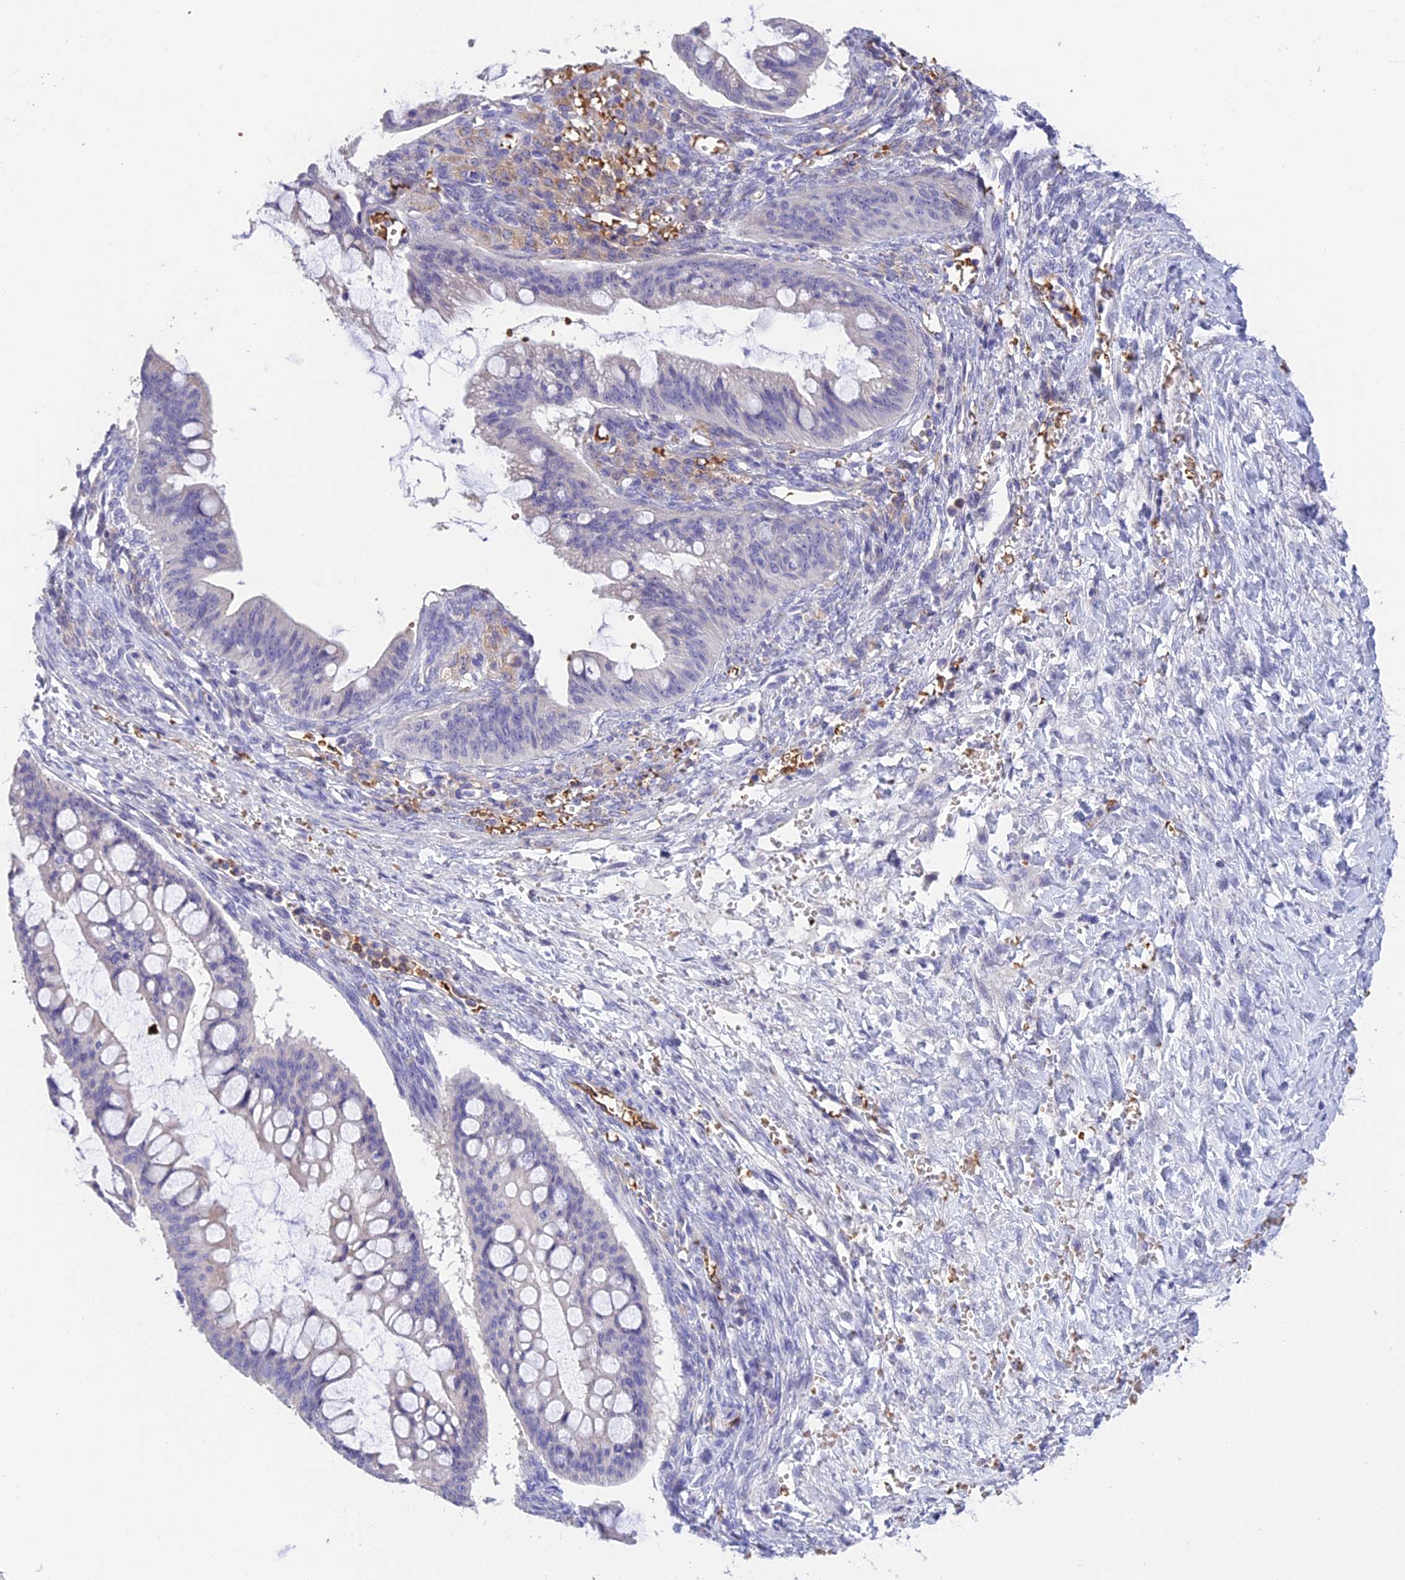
{"staining": {"intensity": "negative", "quantity": "none", "location": "none"}, "tissue": "ovarian cancer", "cell_type": "Tumor cells", "image_type": "cancer", "snomed": [{"axis": "morphology", "description": "Cystadenocarcinoma, mucinous, NOS"}, {"axis": "topography", "description": "Ovary"}], "caption": "Ovarian cancer stained for a protein using immunohistochemistry reveals no staining tumor cells.", "gene": "TNNC2", "patient": {"sex": "female", "age": 73}}